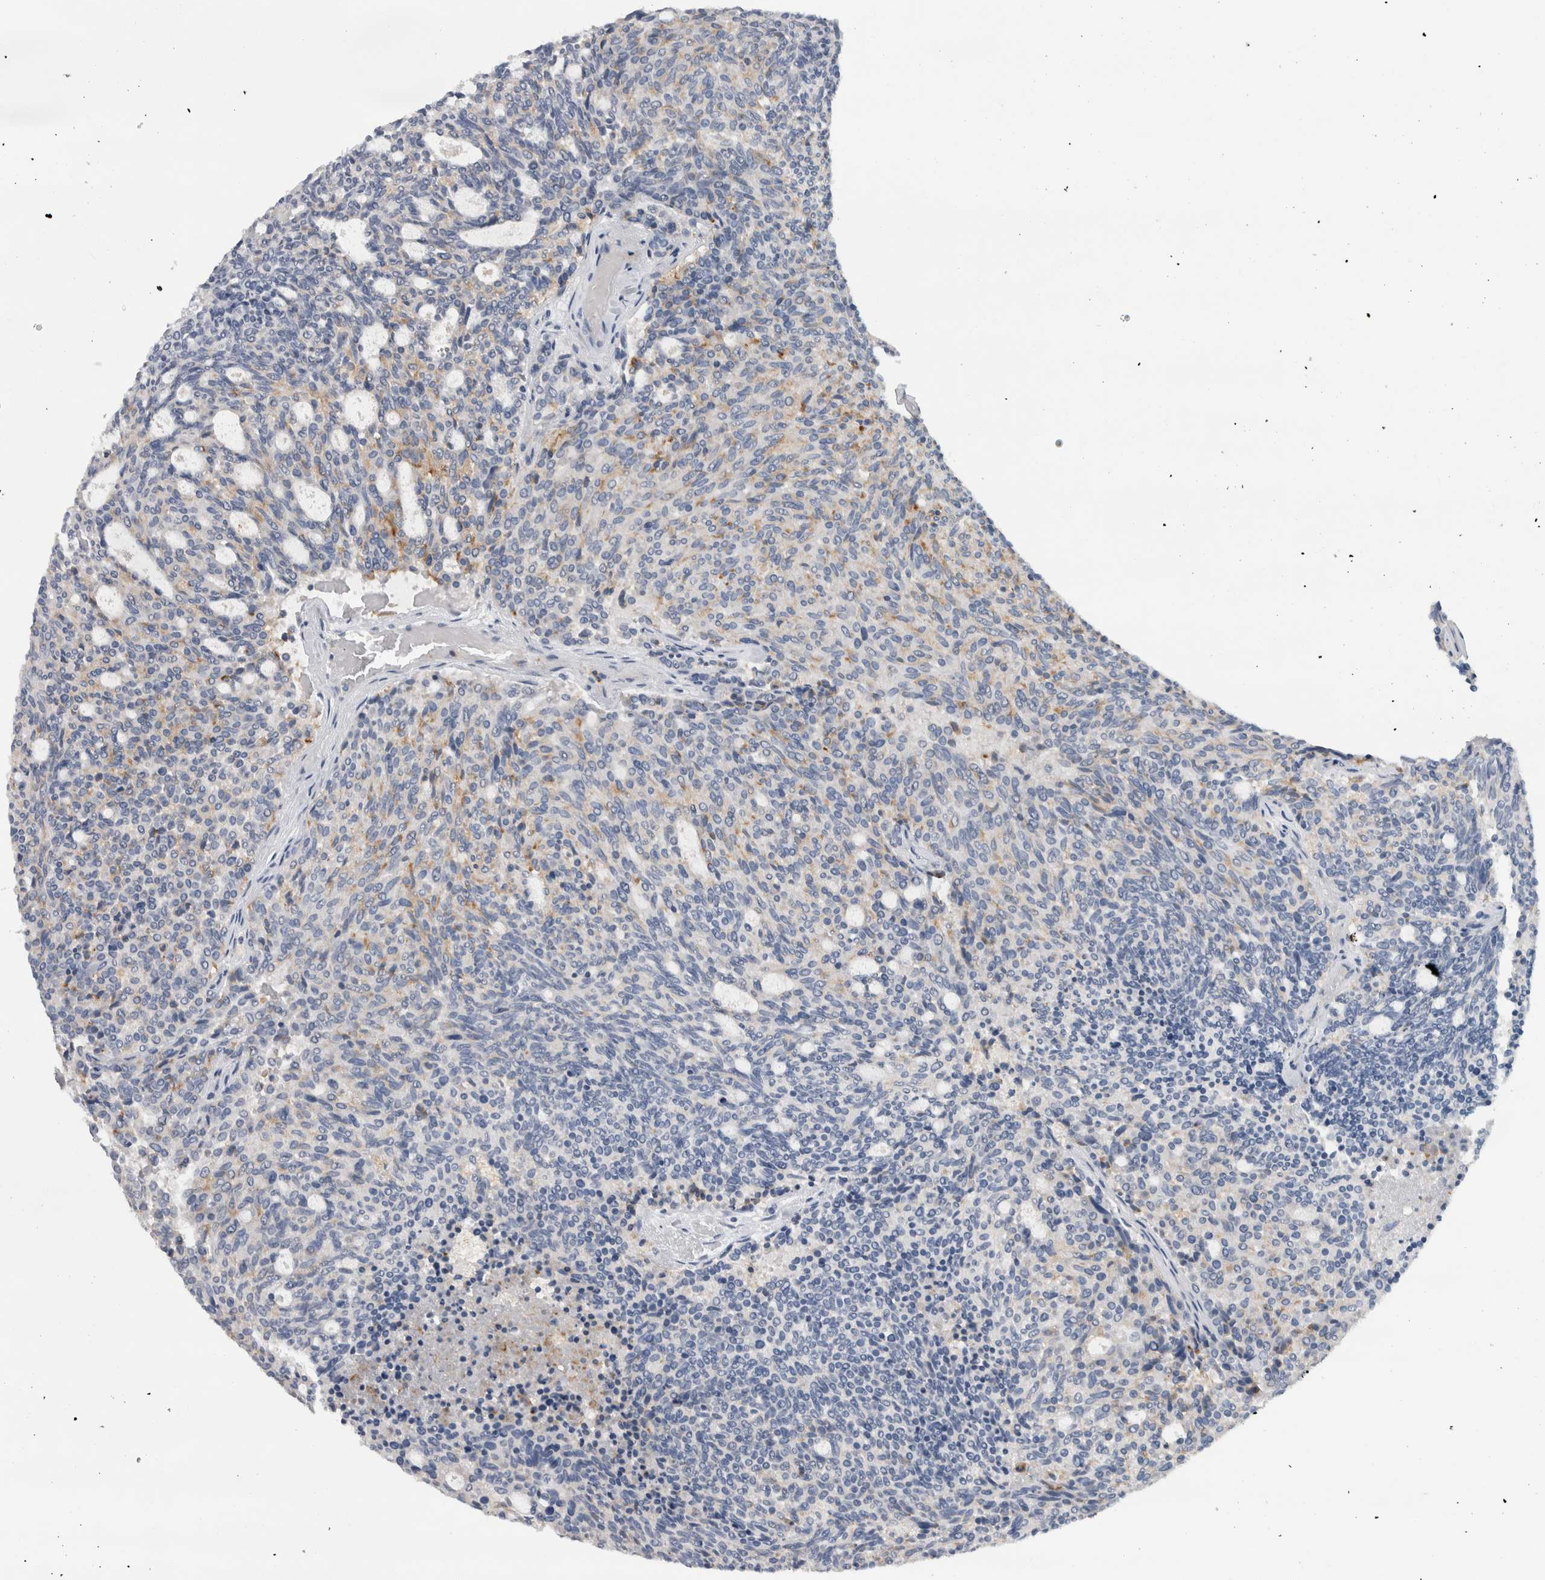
{"staining": {"intensity": "moderate", "quantity": "<25%", "location": "cytoplasmic/membranous"}, "tissue": "carcinoid", "cell_type": "Tumor cells", "image_type": "cancer", "snomed": [{"axis": "morphology", "description": "Carcinoid, malignant, NOS"}, {"axis": "topography", "description": "Pancreas"}], "caption": "Immunohistochemistry histopathology image of neoplastic tissue: human malignant carcinoid stained using immunohistochemistry (IHC) exhibits low levels of moderate protein expression localized specifically in the cytoplasmic/membranous of tumor cells, appearing as a cytoplasmic/membranous brown color.", "gene": "CD63", "patient": {"sex": "female", "age": 54}}